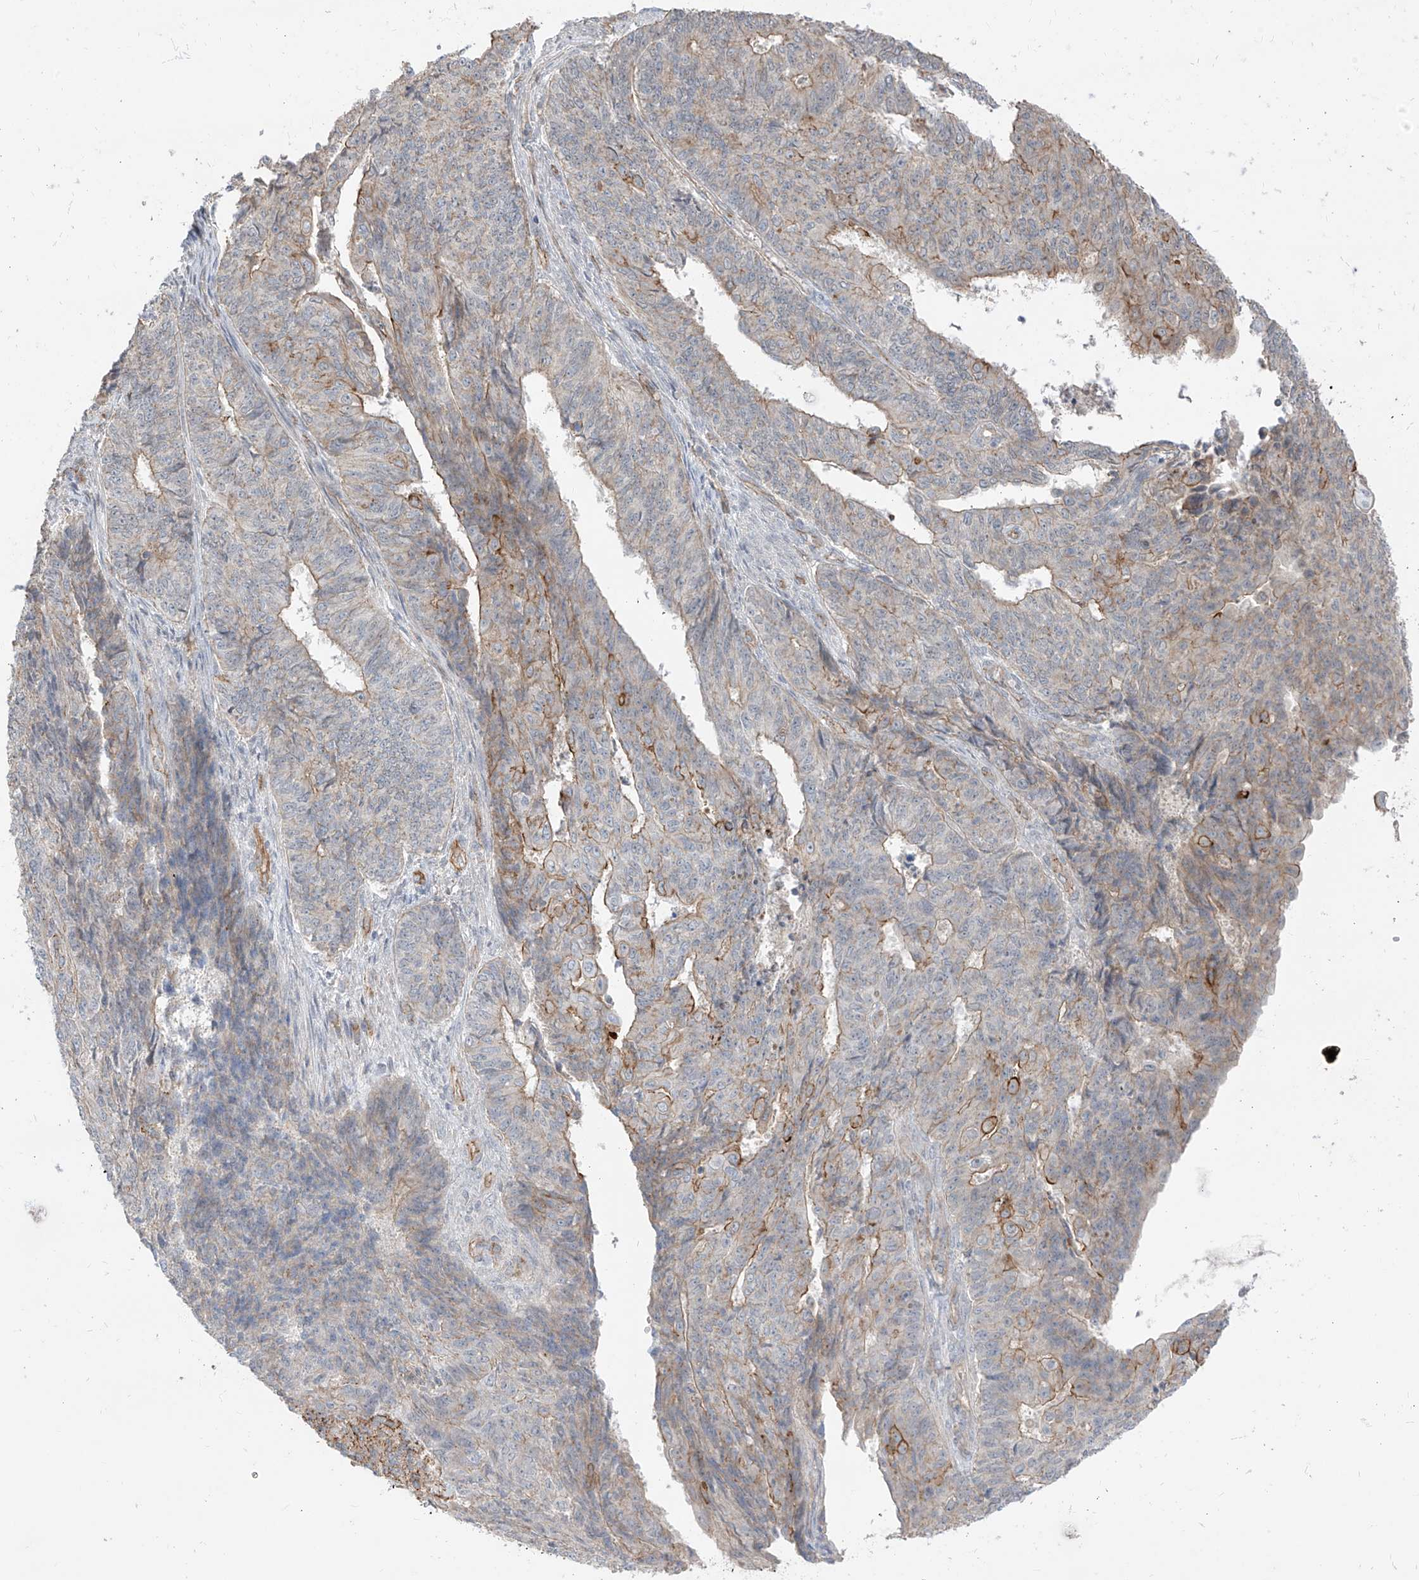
{"staining": {"intensity": "moderate", "quantity": "<25%", "location": "cytoplasmic/membranous"}, "tissue": "endometrial cancer", "cell_type": "Tumor cells", "image_type": "cancer", "snomed": [{"axis": "morphology", "description": "Adenocarcinoma, NOS"}, {"axis": "topography", "description": "Endometrium"}], "caption": "A photomicrograph showing moderate cytoplasmic/membranous staining in about <25% of tumor cells in endometrial cancer (adenocarcinoma), as visualized by brown immunohistochemical staining.", "gene": "EPHX4", "patient": {"sex": "female", "age": 32}}